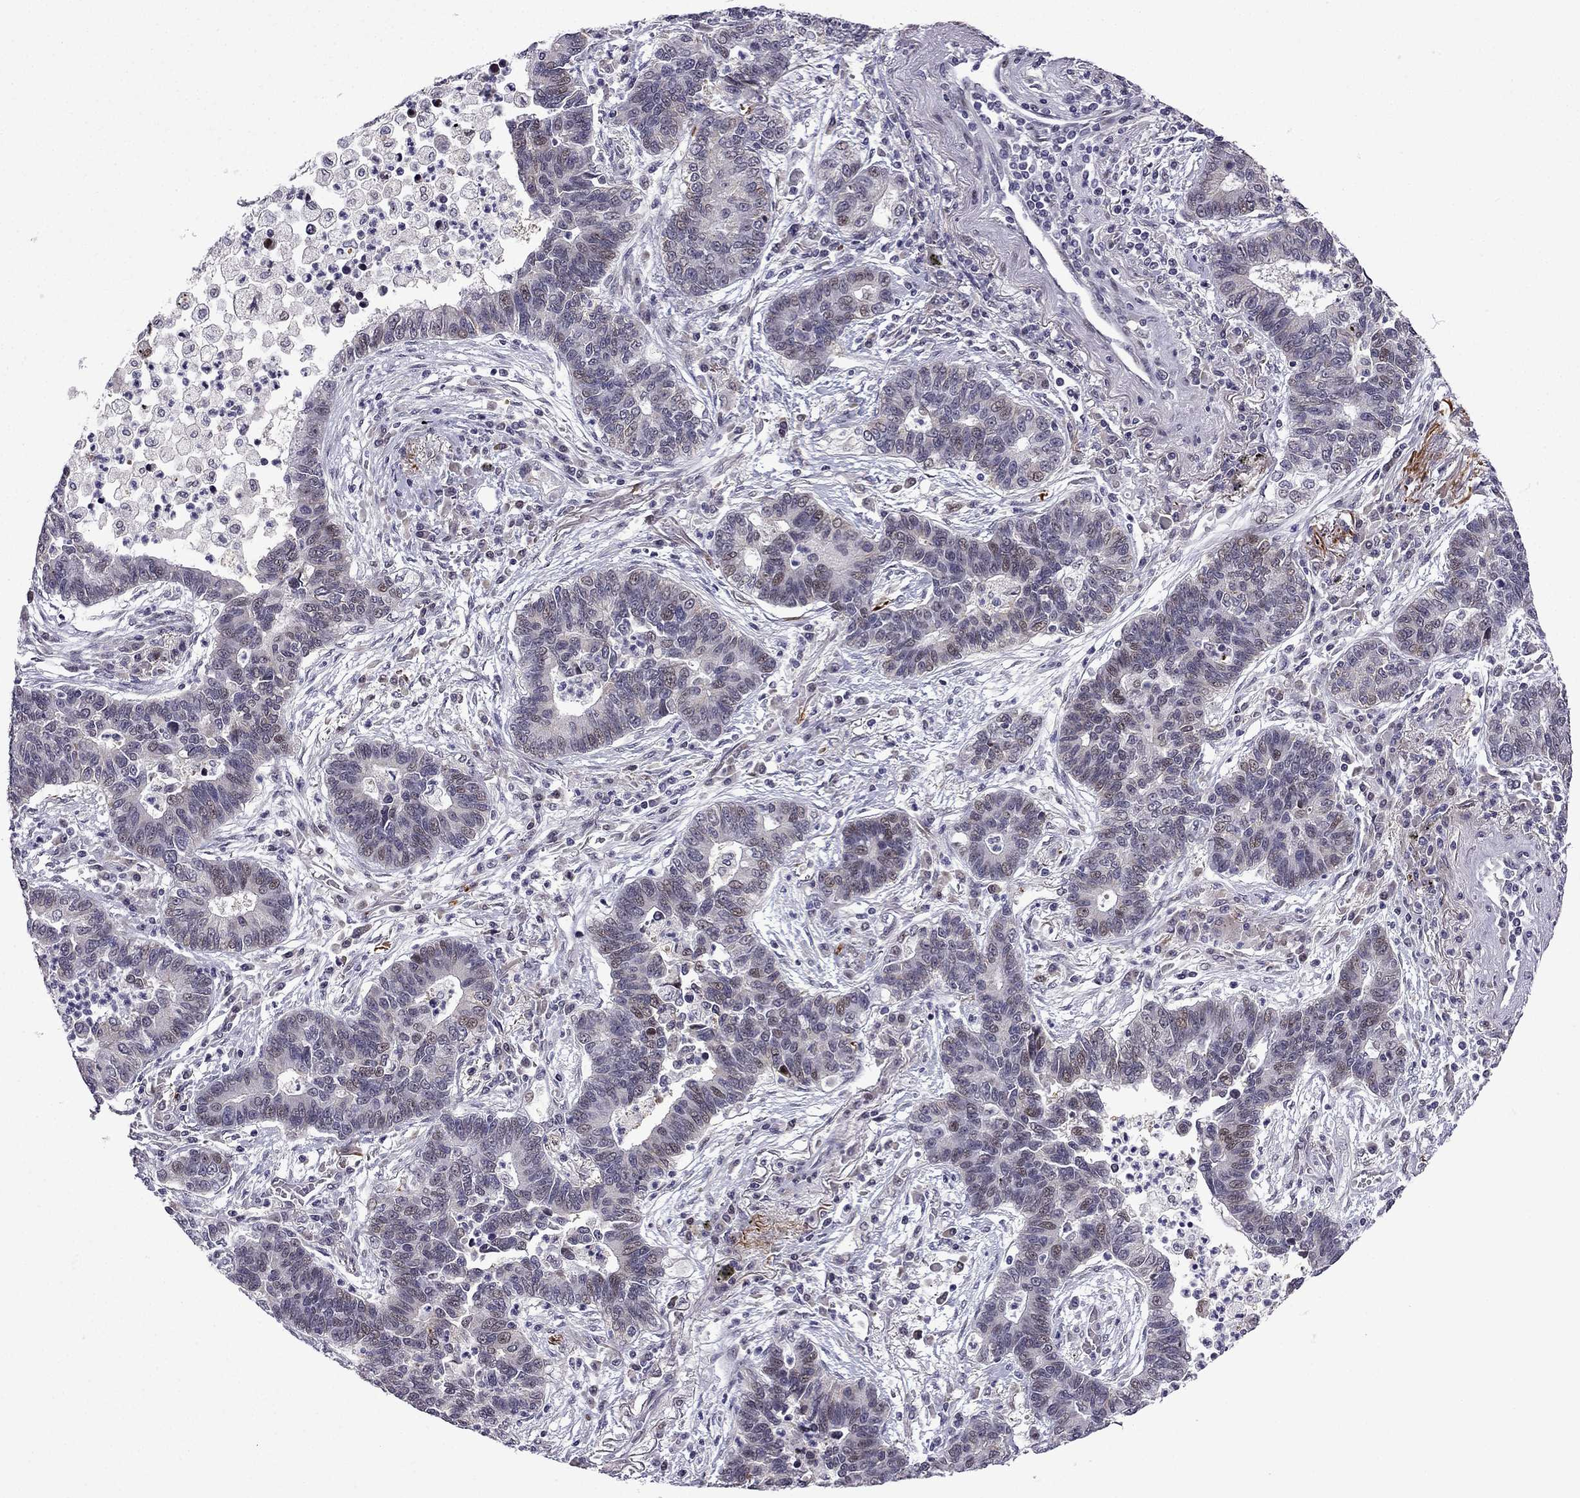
{"staining": {"intensity": "weak", "quantity": "<25%", "location": "nuclear"}, "tissue": "lung cancer", "cell_type": "Tumor cells", "image_type": "cancer", "snomed": [{"axis": "morphology", "description": "Adenocarcinoma, NOS"}, {"axis": "topography", "description": "Lung"}], "caption": "Tumor cells show no significant staining in adenocarcinoma (lung). (DAB immunohistochemistry, high magnification).", "gene": "FGF3", "patient": {"sex": "female", "age": 57}}